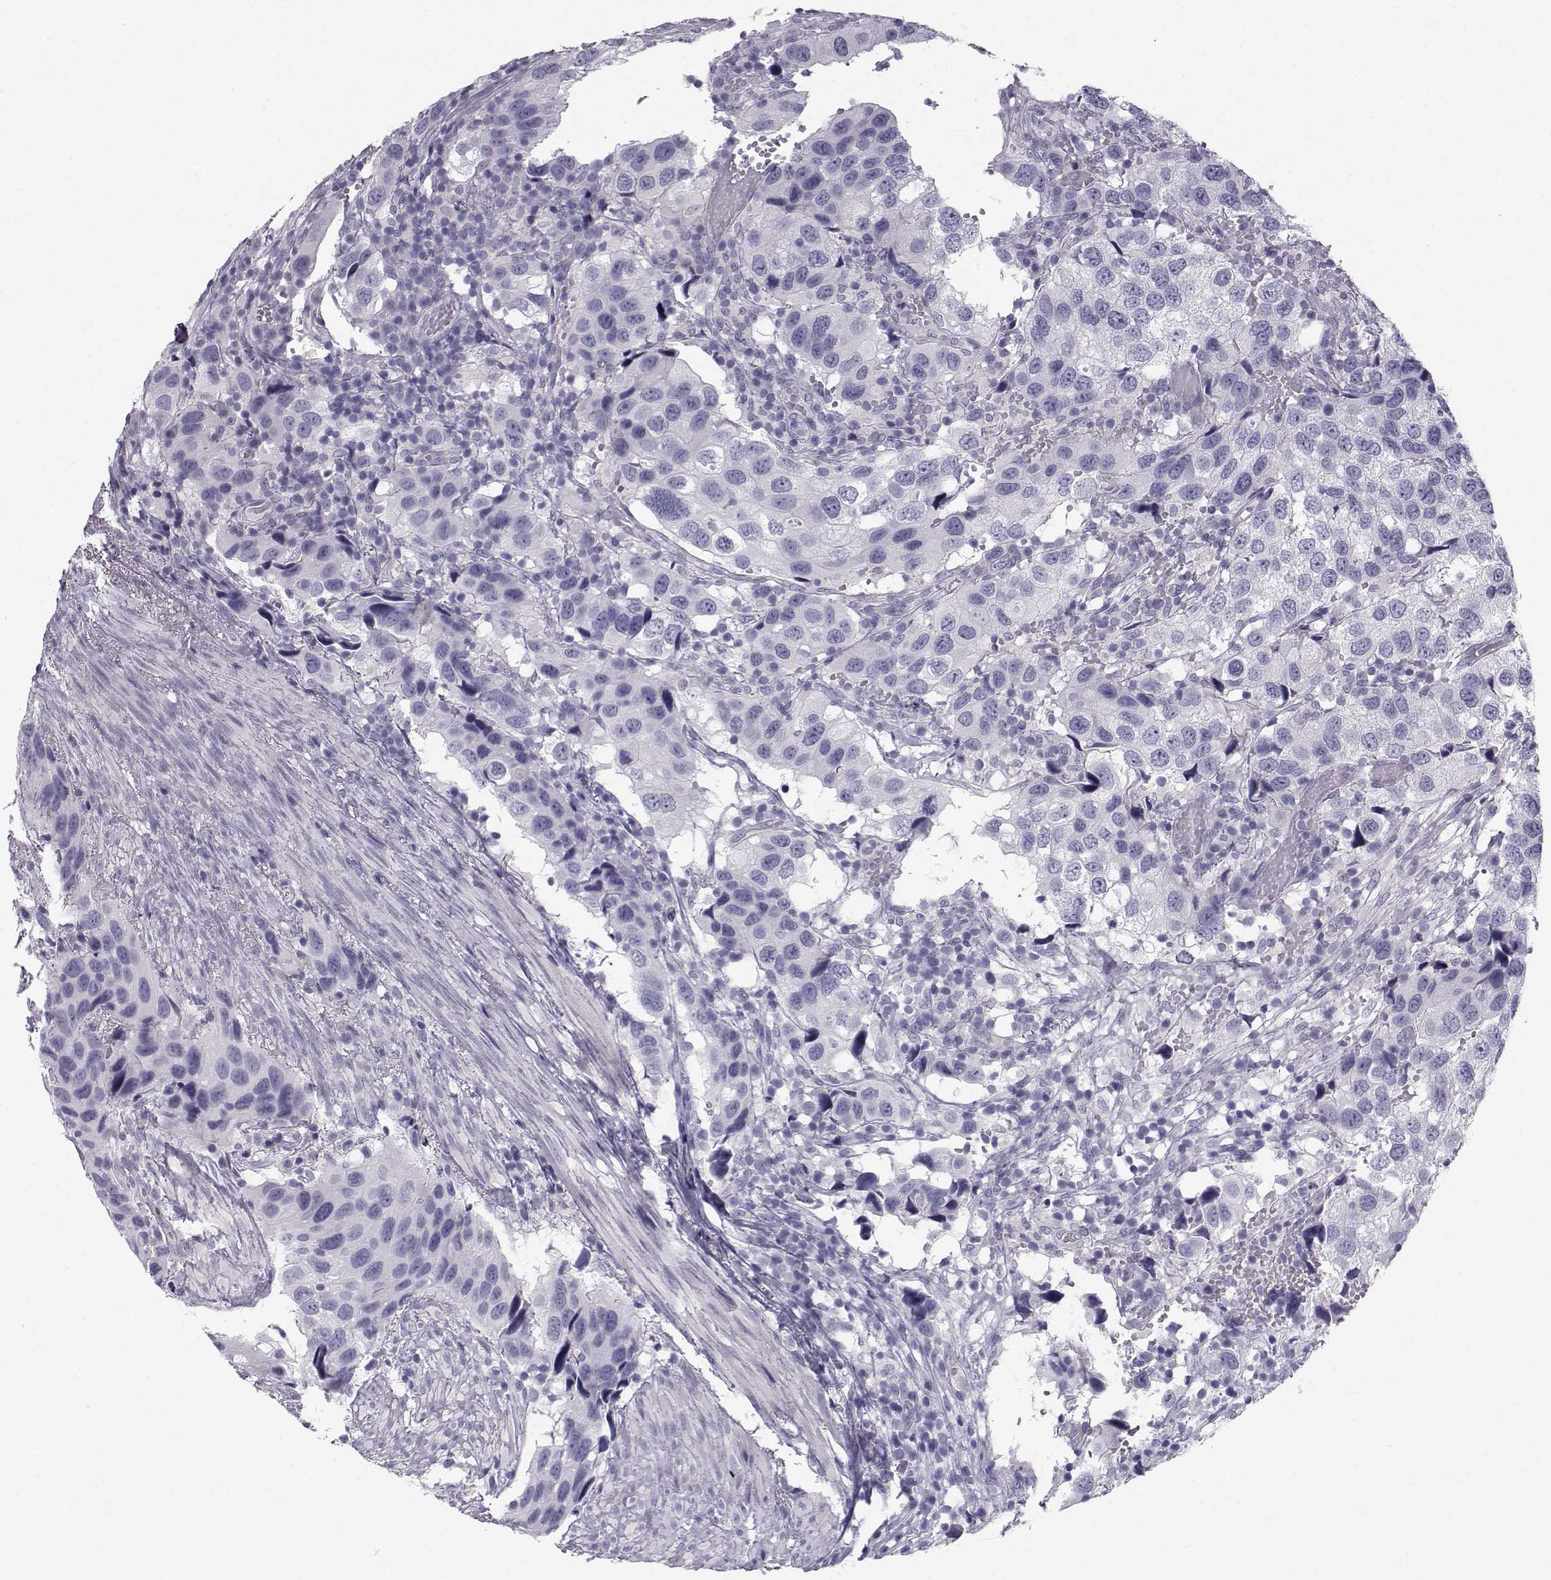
{"staining": {"intensity": "negative", "quantity": "none", "location": "none"}, "tissue": "urothelial cancer", "cell_type": "Tumor cells", "image_type": "cancer", "snomed": [{"axis": "morphology", "description": "Urothelial carcinoma, High grade"}, {"axis": "topography", "description": "Urinary bladder"}], "caption": "This is a image of immunohistochemistry staining of high-grade urothelial carcinoma, which shows no staining in tumor cells.", "gene": "PCSK1N", "patient": {"sex": "male", "age": 79}}